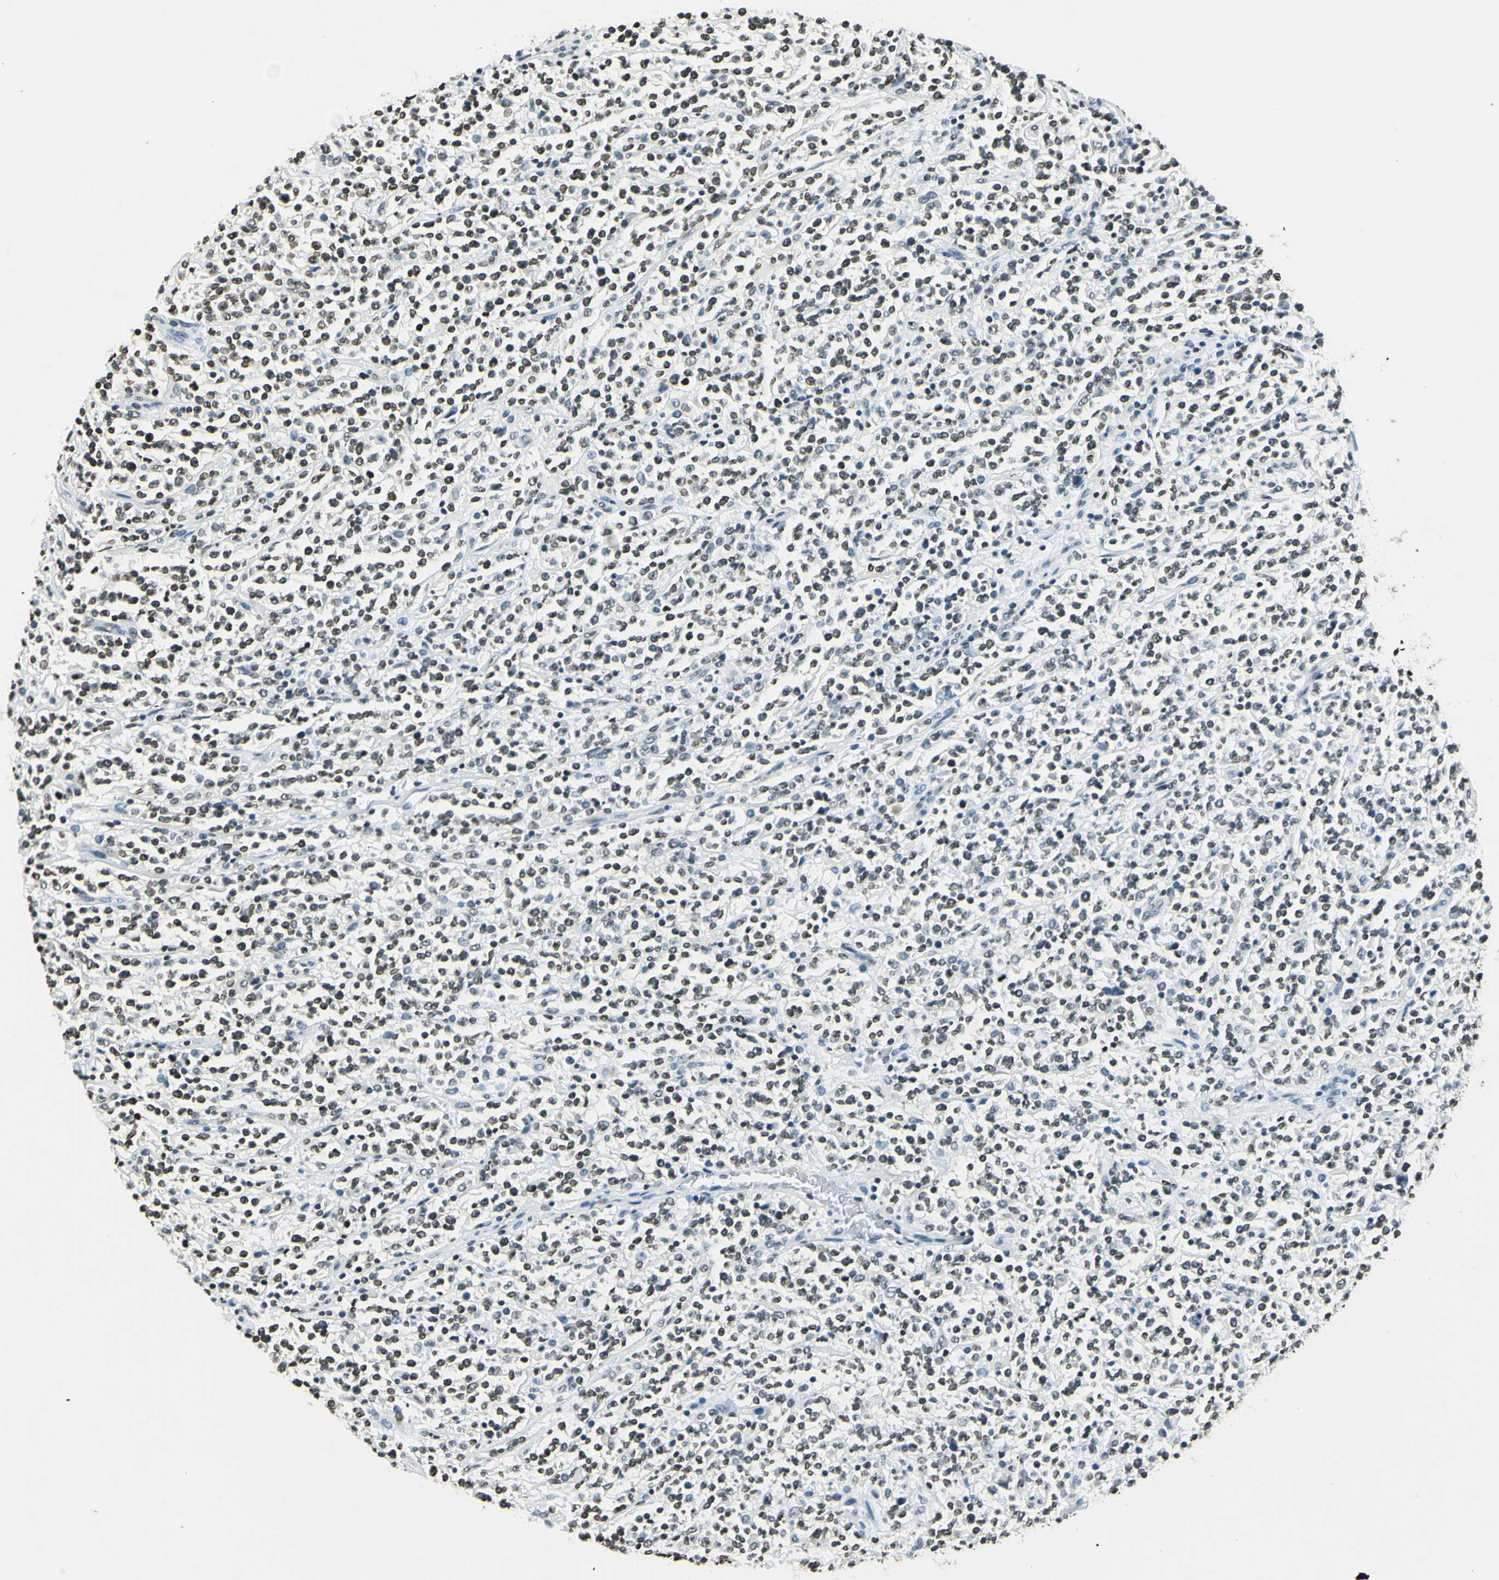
{"staining": {"intensity": "weak", "quantity": "25%-75%", "location": "nuclear"}, "tissue": "lymphoma", "cell_type": "Tumor cells", "image_type": "cancer", "snomed": [{"axis": "morphology", "description": "Malignant lymphoma, non-Hodgkin's type, High grade"}, {"axis": "topography", "description": "Soft tissue"}], "caption": "A low amount of weak nuclear expression is present in approximately 25%-75% of tumor cells in lymphoma tissue.", "gene": "MSH2", "patient": {"sex": "male", "age": 18}}